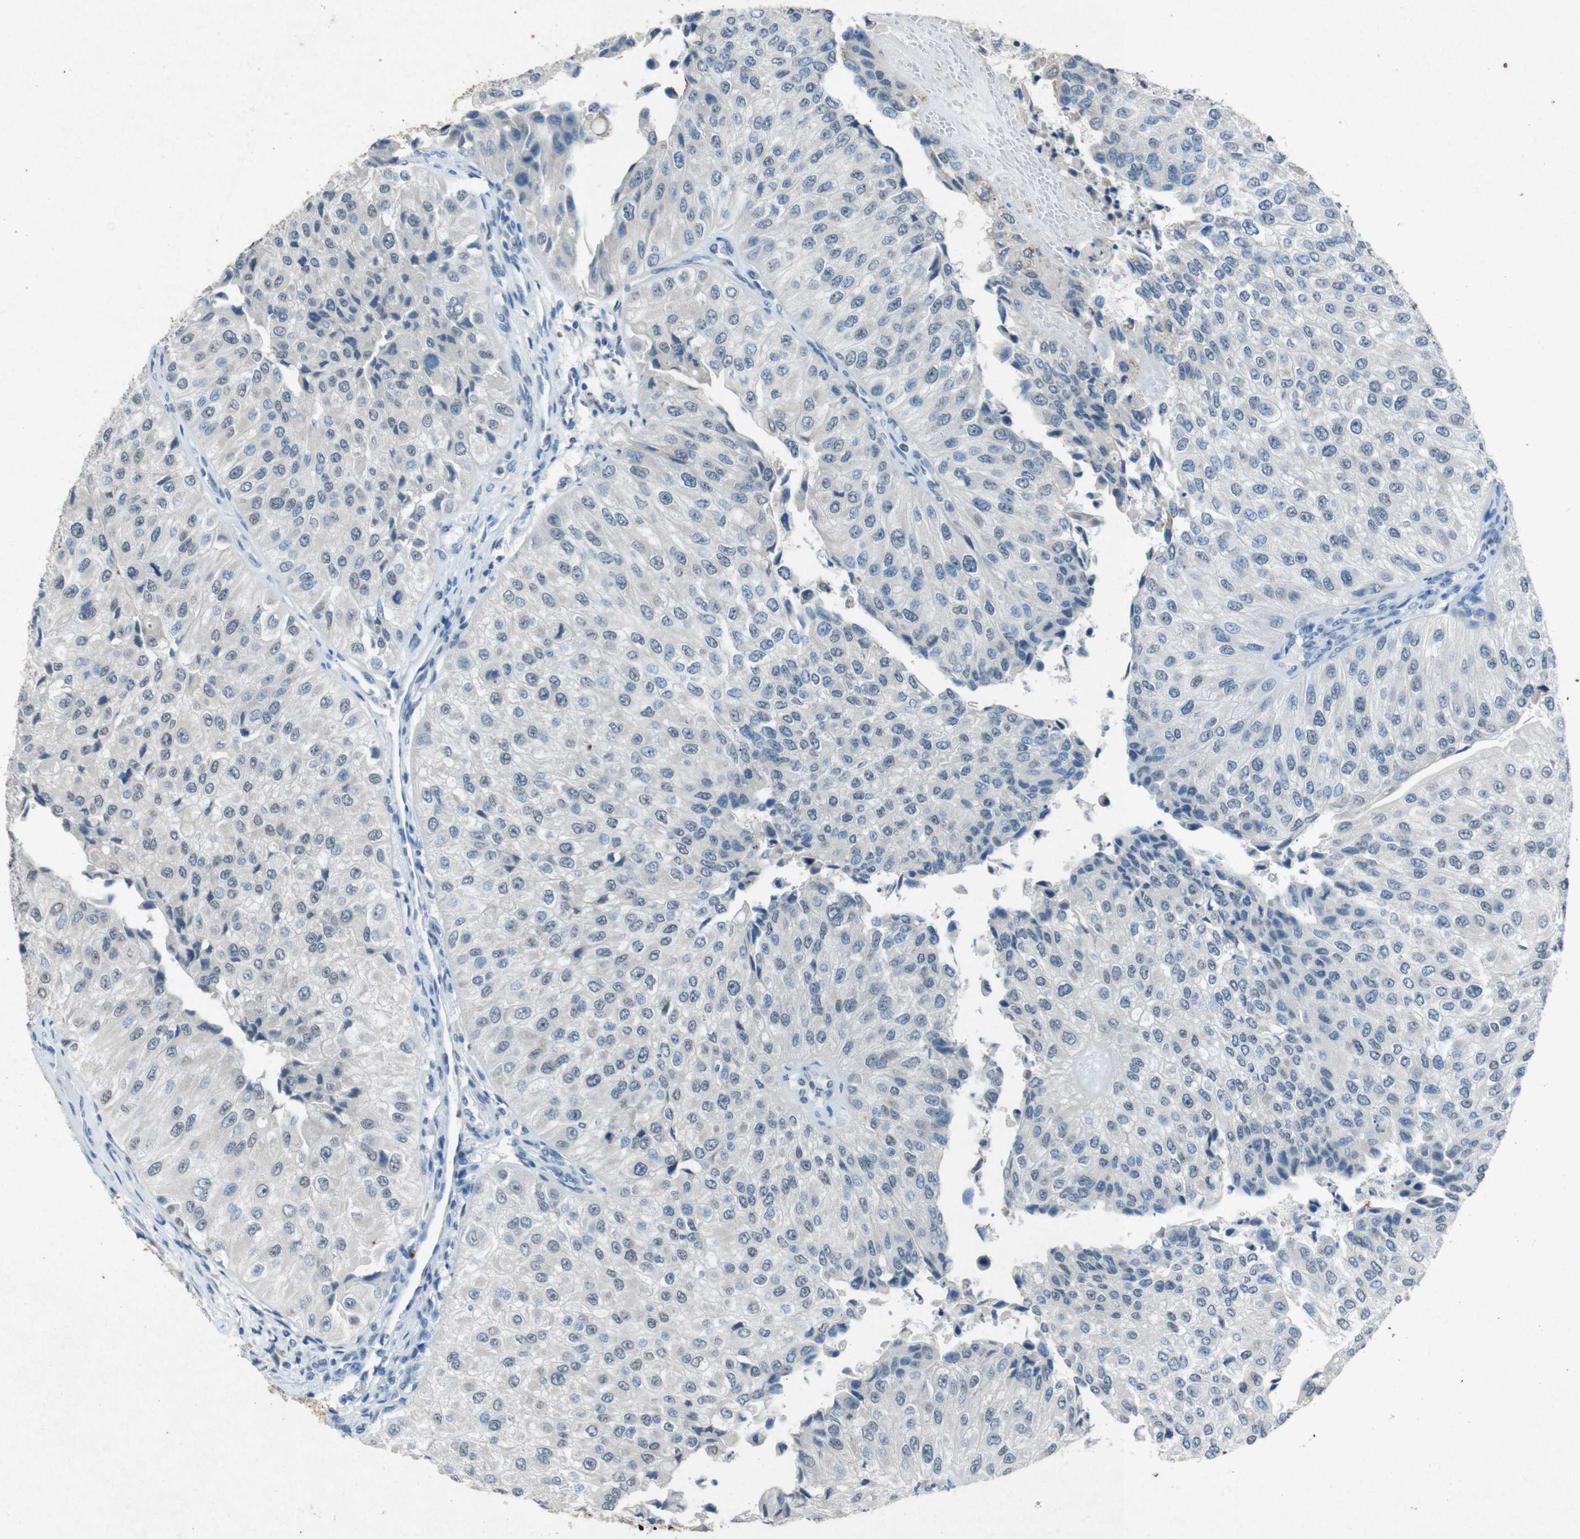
{"staining": {"intensity": "negative", "quantity": "none", "location": "none"}, "tissue": "urothelial cancer", "cell_type": "Tumor cells", "image_type": "cancer", "snomed": [{"axis": "morphology", "description": "Urothelial carcinoma, High grade"}, {"axis": "topography", "description": "Kidney"}, {"axis": "topography", "description": "Urinary bladder"}], "caption": "High magnification brightfield microscopy of high-grade urothelial carcinoma stained with DAB (brown) and counterstained with hematoxylin (blue): tumor cells show no significant positivity. (Brightfield microscopy of DAB immunohistochemistry at high magnification).", "gene": "STBD1", "patient": {"sex": "male", "age": 77}}